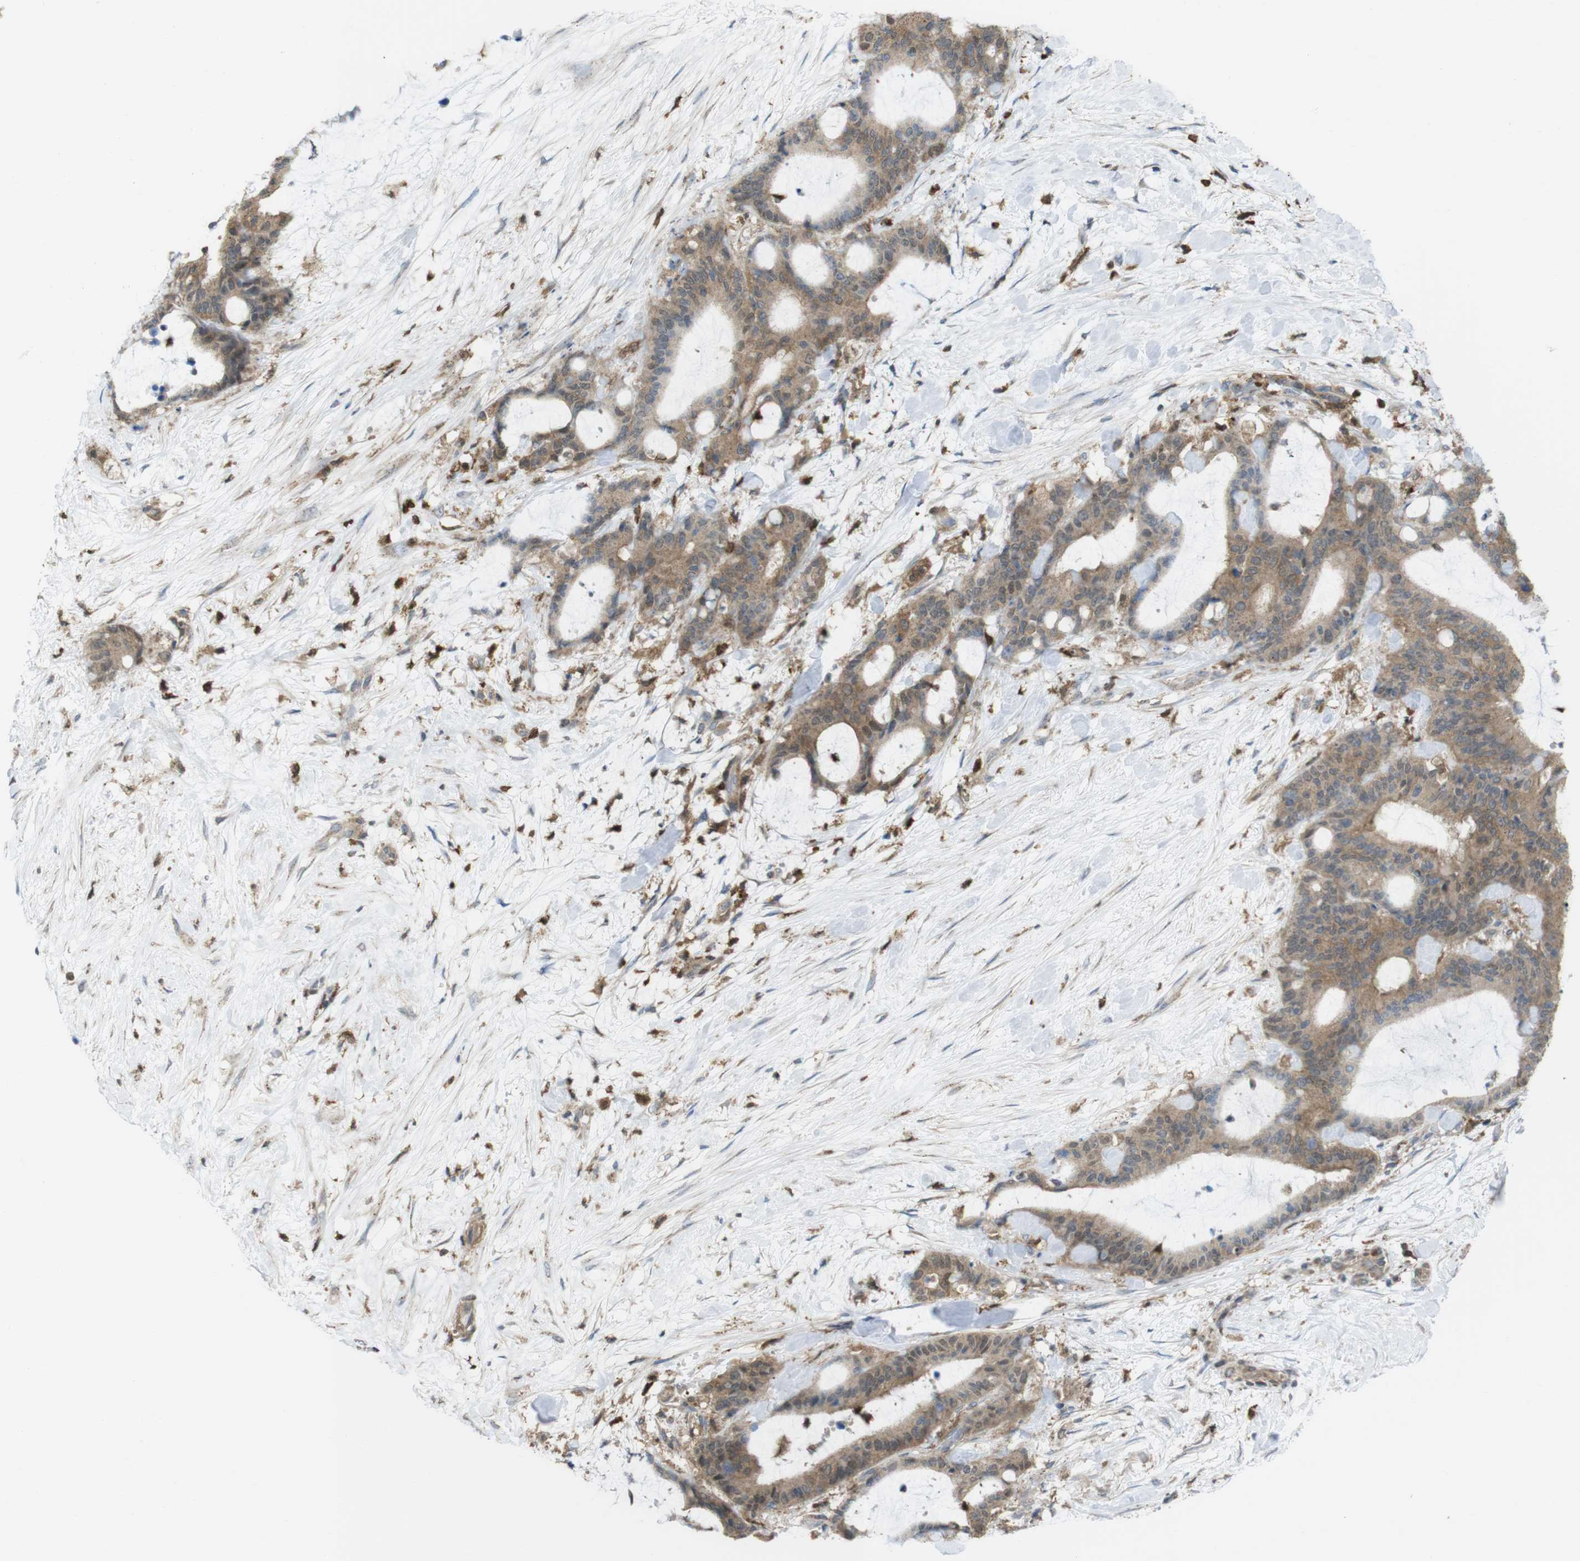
{"staining": {"intensity": "weak", "quantity": ">75%", "location": "cytoplasmic/membranous"}, "tissue": "liver cancer", "cell_type": "Tumor cells", "image_type": "cancer", "snomed": [{"axis": "morphology", "description": "Cholangiocarcinoma"}, {"axis": "topography", "description": "Liver"}], "caption": "Liver cholangiocarcinoma stained with a brown dye shows weak cytoplasmic/membranous positive staining in approximately >75% of tumor cells.", "gene": "PRKCD", "patient": {"sex": "female", "age": 73}}